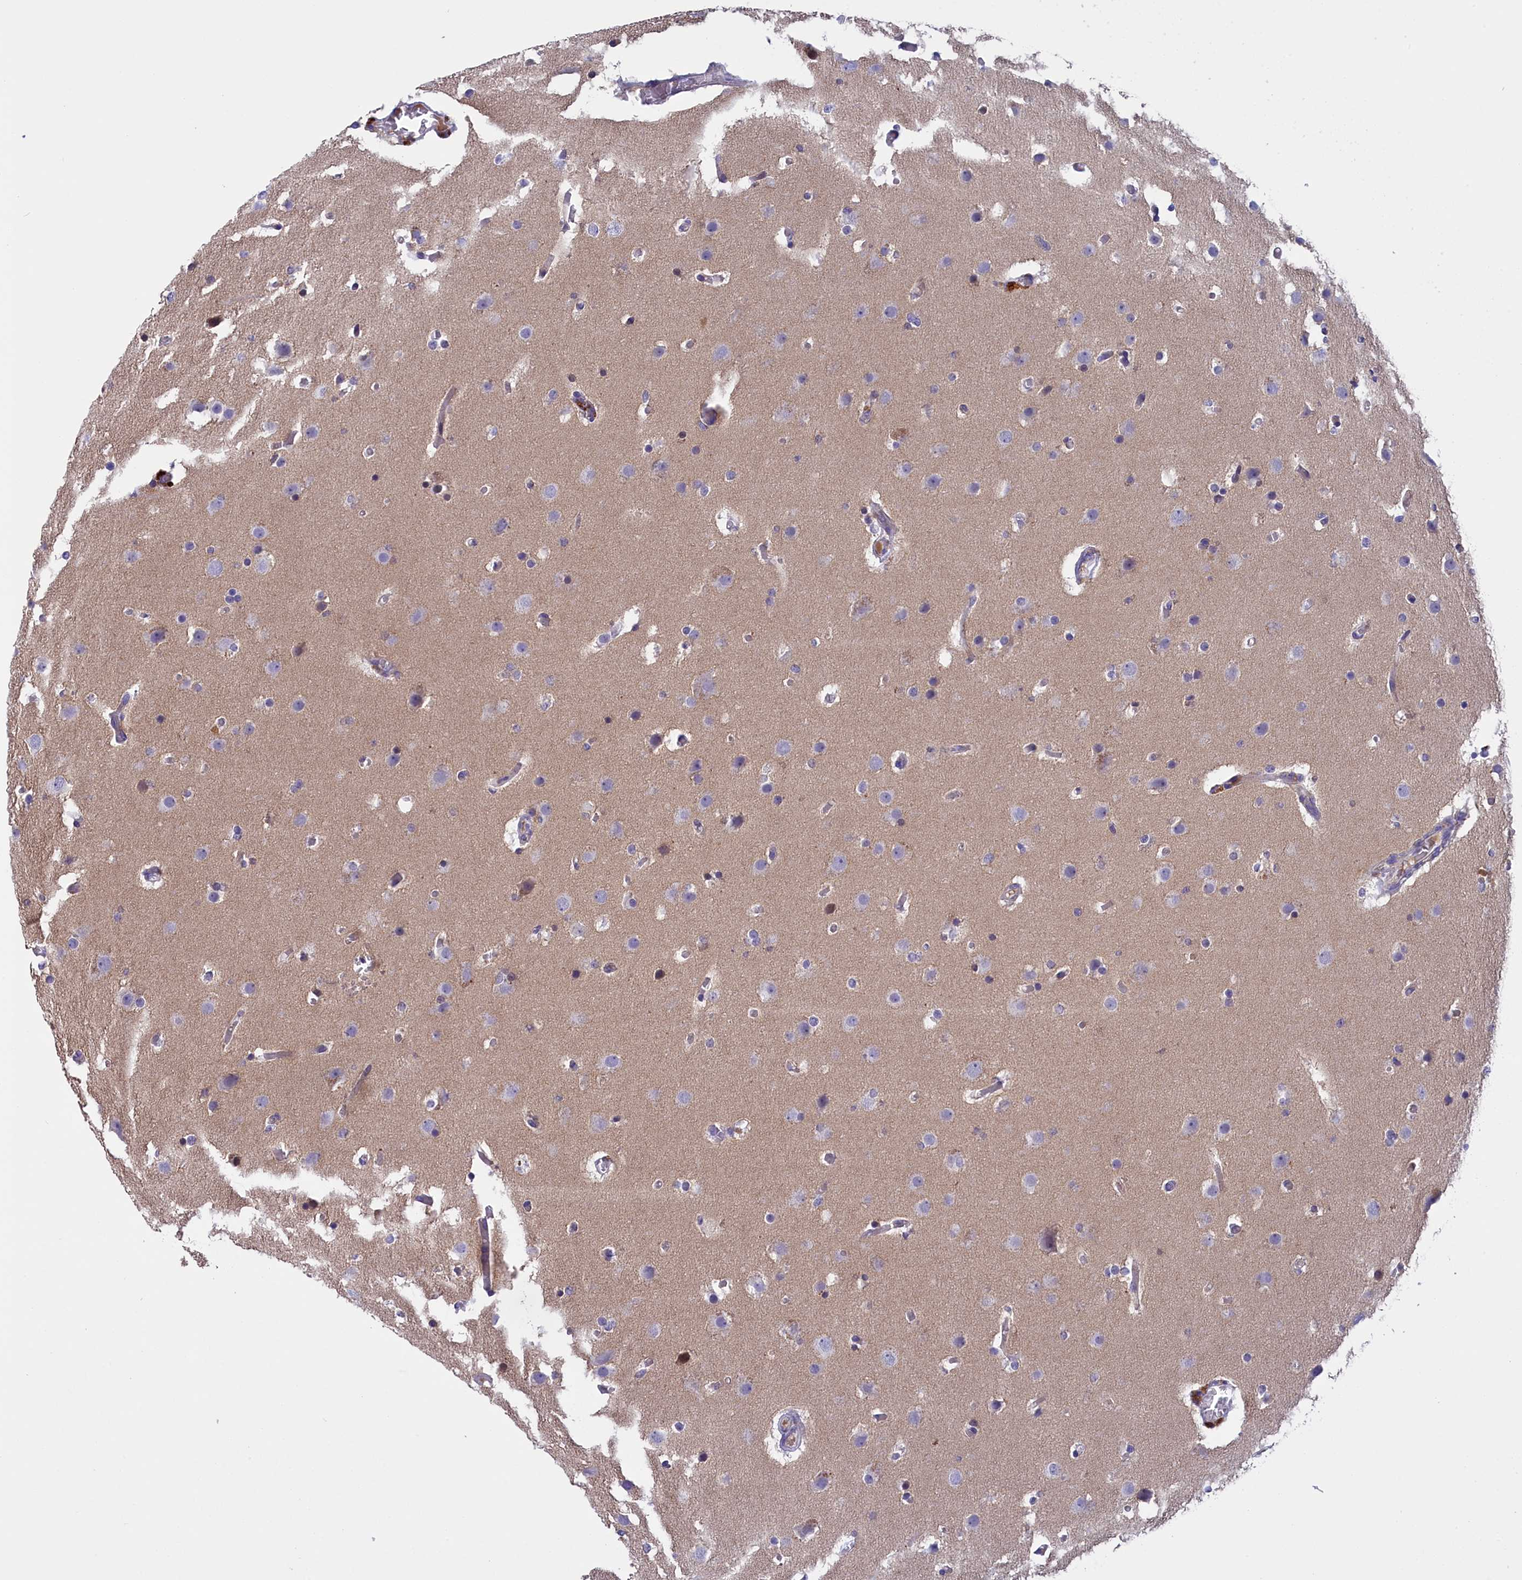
{"staining": {"intensity": "negative", "quantity": "none", "location": "none"}, "tissue": "glioma", "cell_type": "Tumor cells", "image_type": "cancer", "snomed": [{"axis": "morphology", "description": "Glioma, malignant, High grade"}, {"axis": "topography", "description": "Cerebral cortex"}], "caption": "Image shows no significant protein expression in tumor cells of glioma.", "gene": "STYX", "patient": {"sex": "female", "age": 36}}